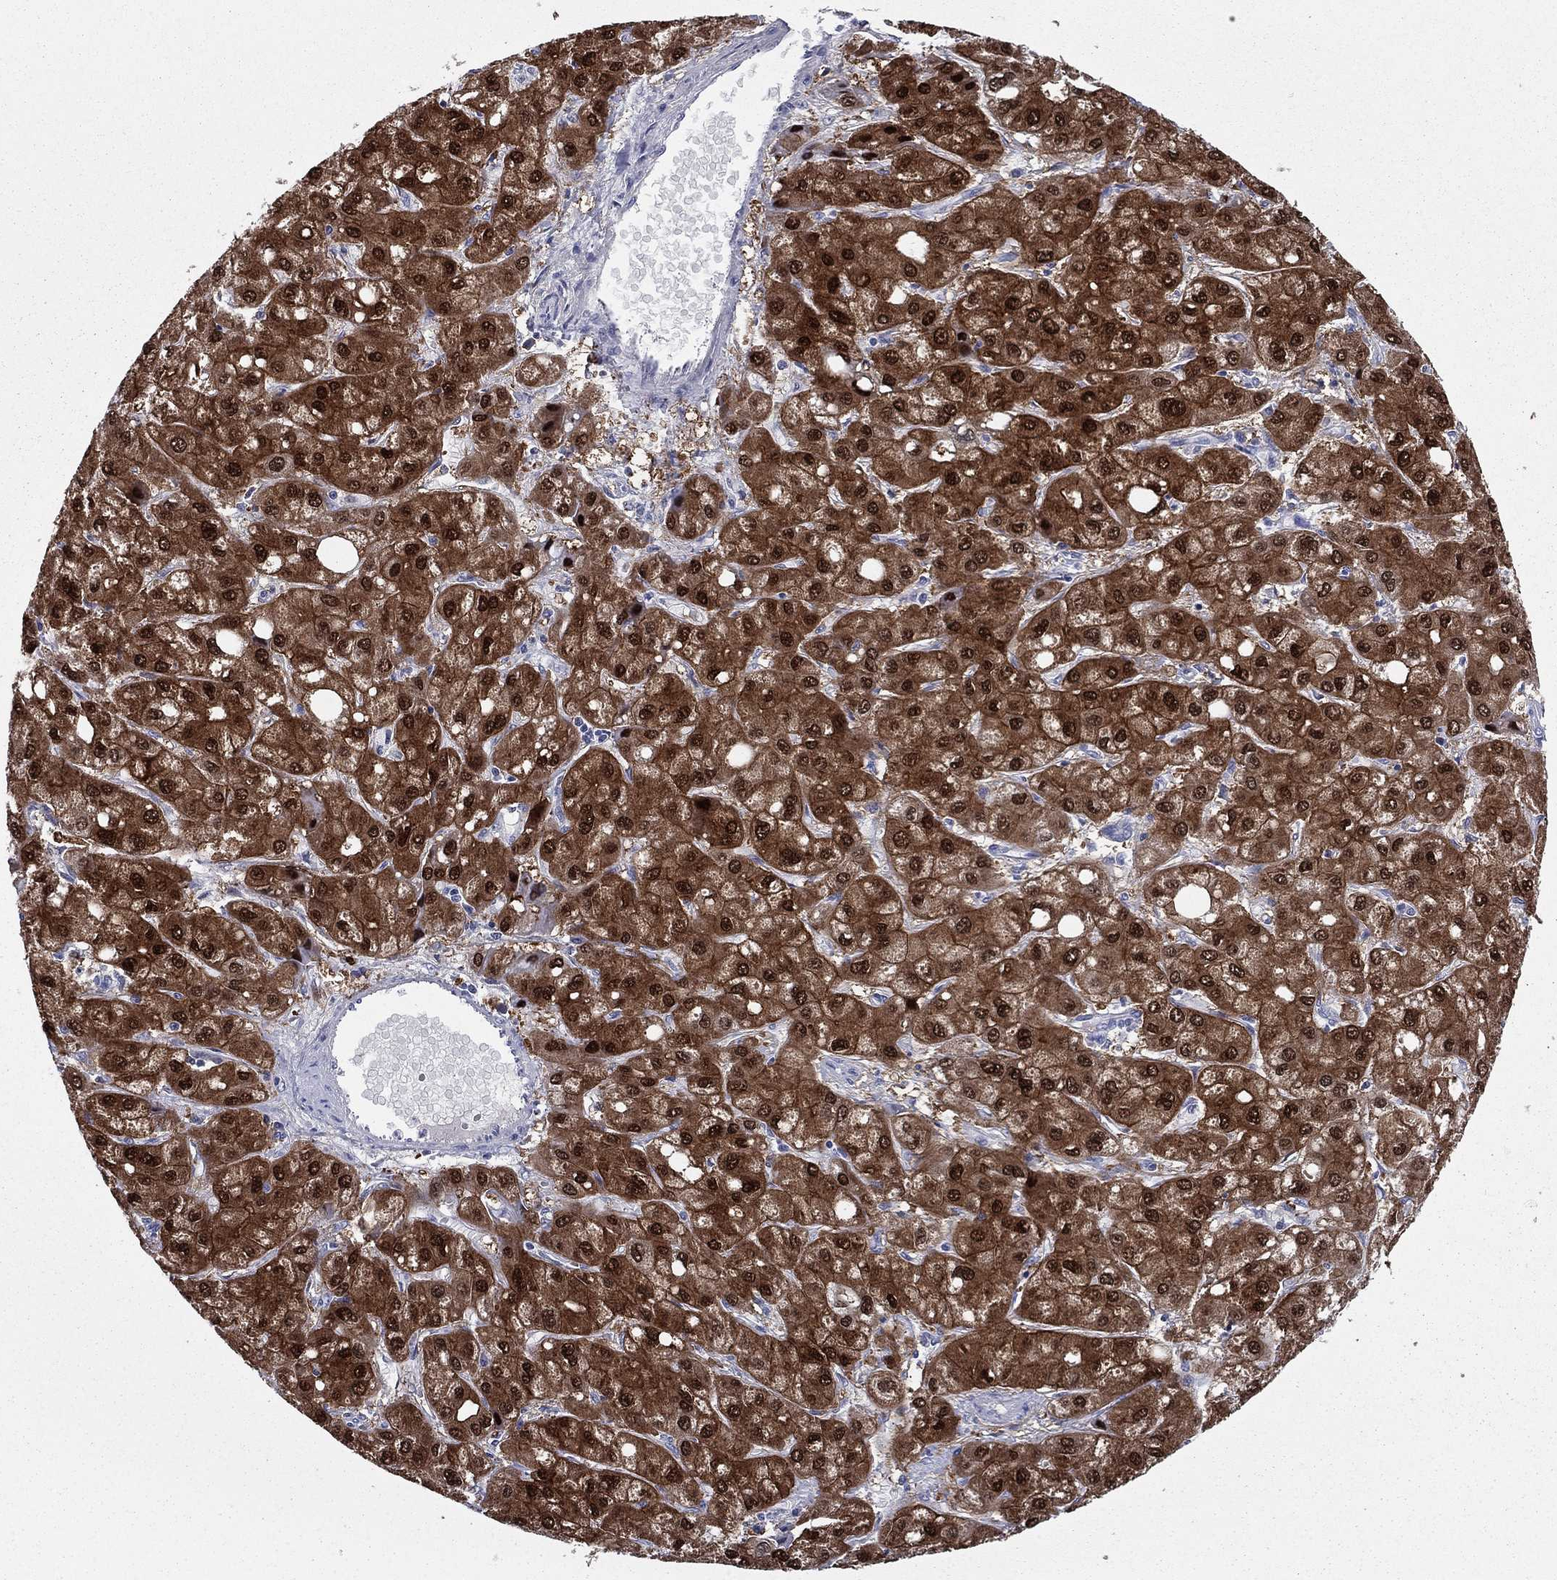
{"staining": {"intensity": "strong", "quantity": ">75%", "location": "cytoplasmic/membranous,nuclear"}, "tissue": "liver cancer", "cell_type": "Tumor cells", "image_type": "cancer", "snomed": [{"axis": "morphology", "description": "Carcinoma, Hepatocellular, NOS"}, {"axis": "topography", "description": "Liver"}], "caption": "Immunohistochemical staining of human liver cancer (hepatocellular carcinoma) displays high levels of strong cytoplasmic/membranous and nuclear expression in approximately >75% of tumor cells.", "gene": "REXO5", "patient": {"sex": "male", "age": 73}}